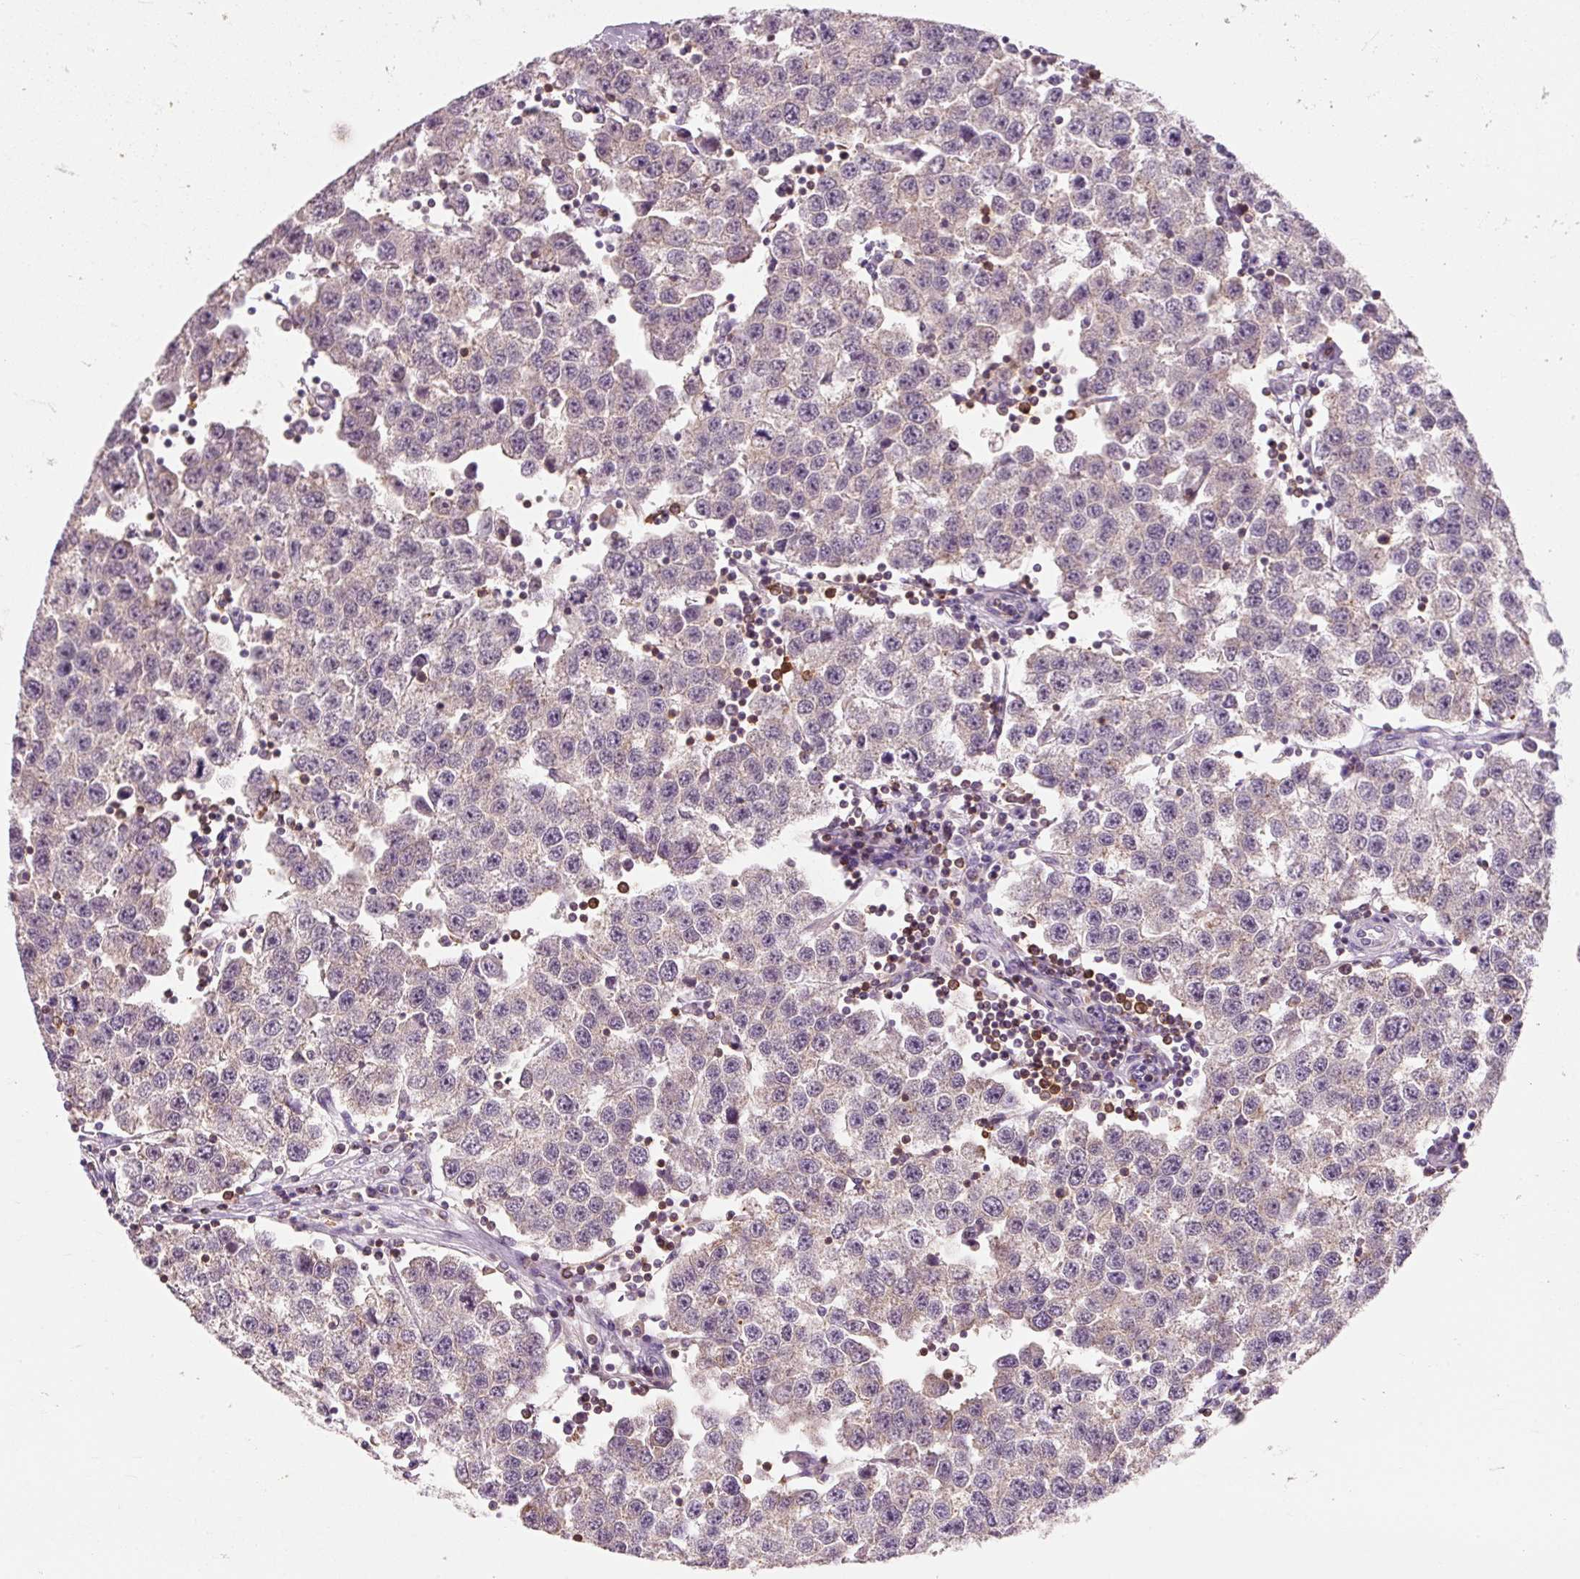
{"staining": {"intensity": "negative", "quantity": "none", "location": "none"}, "tissue": "testis cancer", "cell_type": "Tumor cells", "image_type": "cancer", "snomed": [{"axis": "morphology", "description": "Seminoma, NOS"}, {"axis": "topography", "description": "Testis"}], "caption": "Testis seminoma was stained to show a protein in brown. There is no significant positivity in tumor cells. (DAB immunohistochemistry (IHC) visualized using brightfield microscopy, high magnification).", "gene": "OR8K1", "patient": {"sex": "male", "age": 34}}